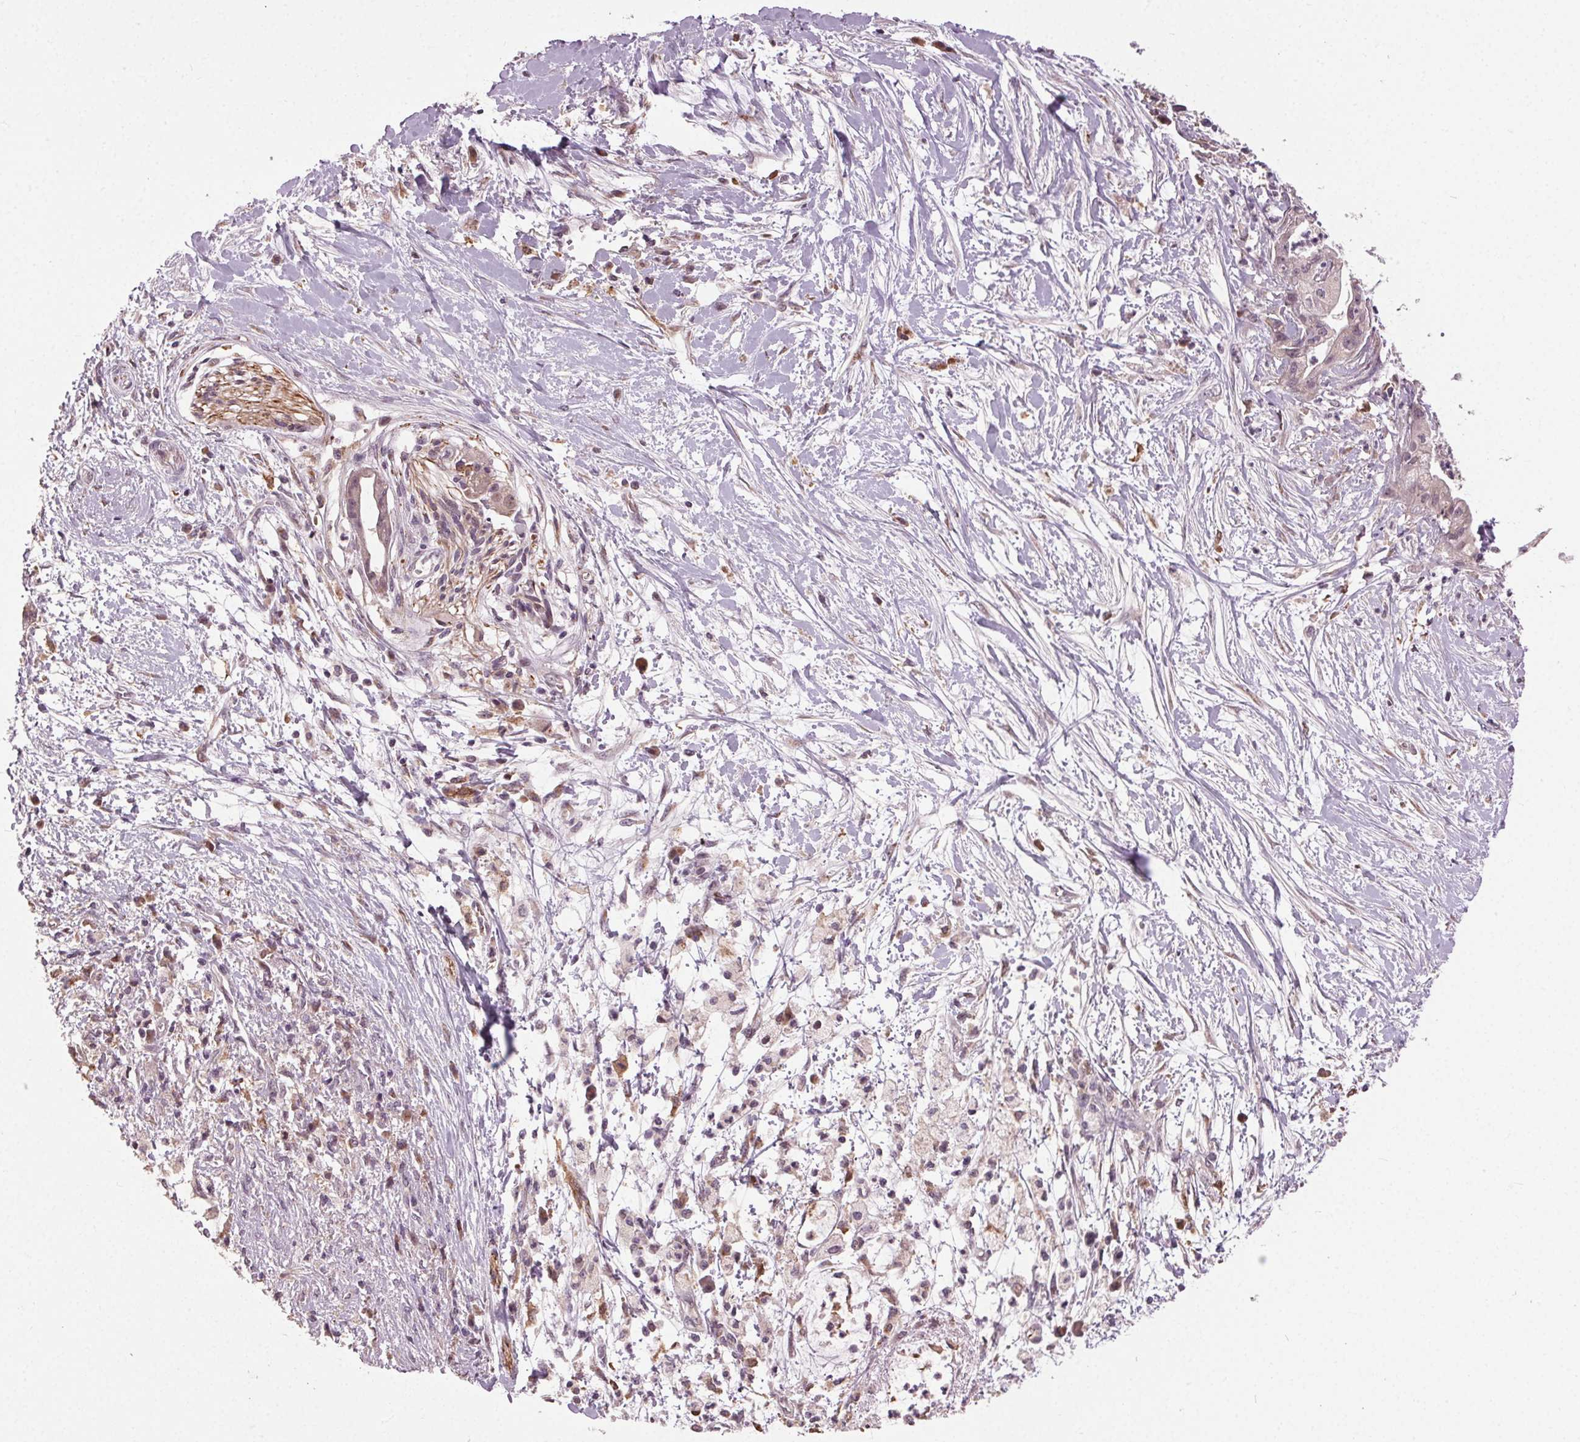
{"staining": {"intensity": "negative", "quantity": "none", "location": "none"}, "tissue": "pancreatic cancer", "cell_type": "Tumor cells", "image_type": "cancer", "snomed": [{"axis": "morphology", "description": "Normal tissue, NOS"}, {"axis": "morphology", "description": "Adenocarcinoma, NOS"}, {"axis": "topography", "description": "Lymph node"}, {"axis": "topography", "description": "Pancreas"}], "caption": "Tumor cells are negative for protein expression in human pancreatic cancer (adenocarcinoma).", "gene": "BSDC1", "patient": {"sex": "female", "age": 58}}